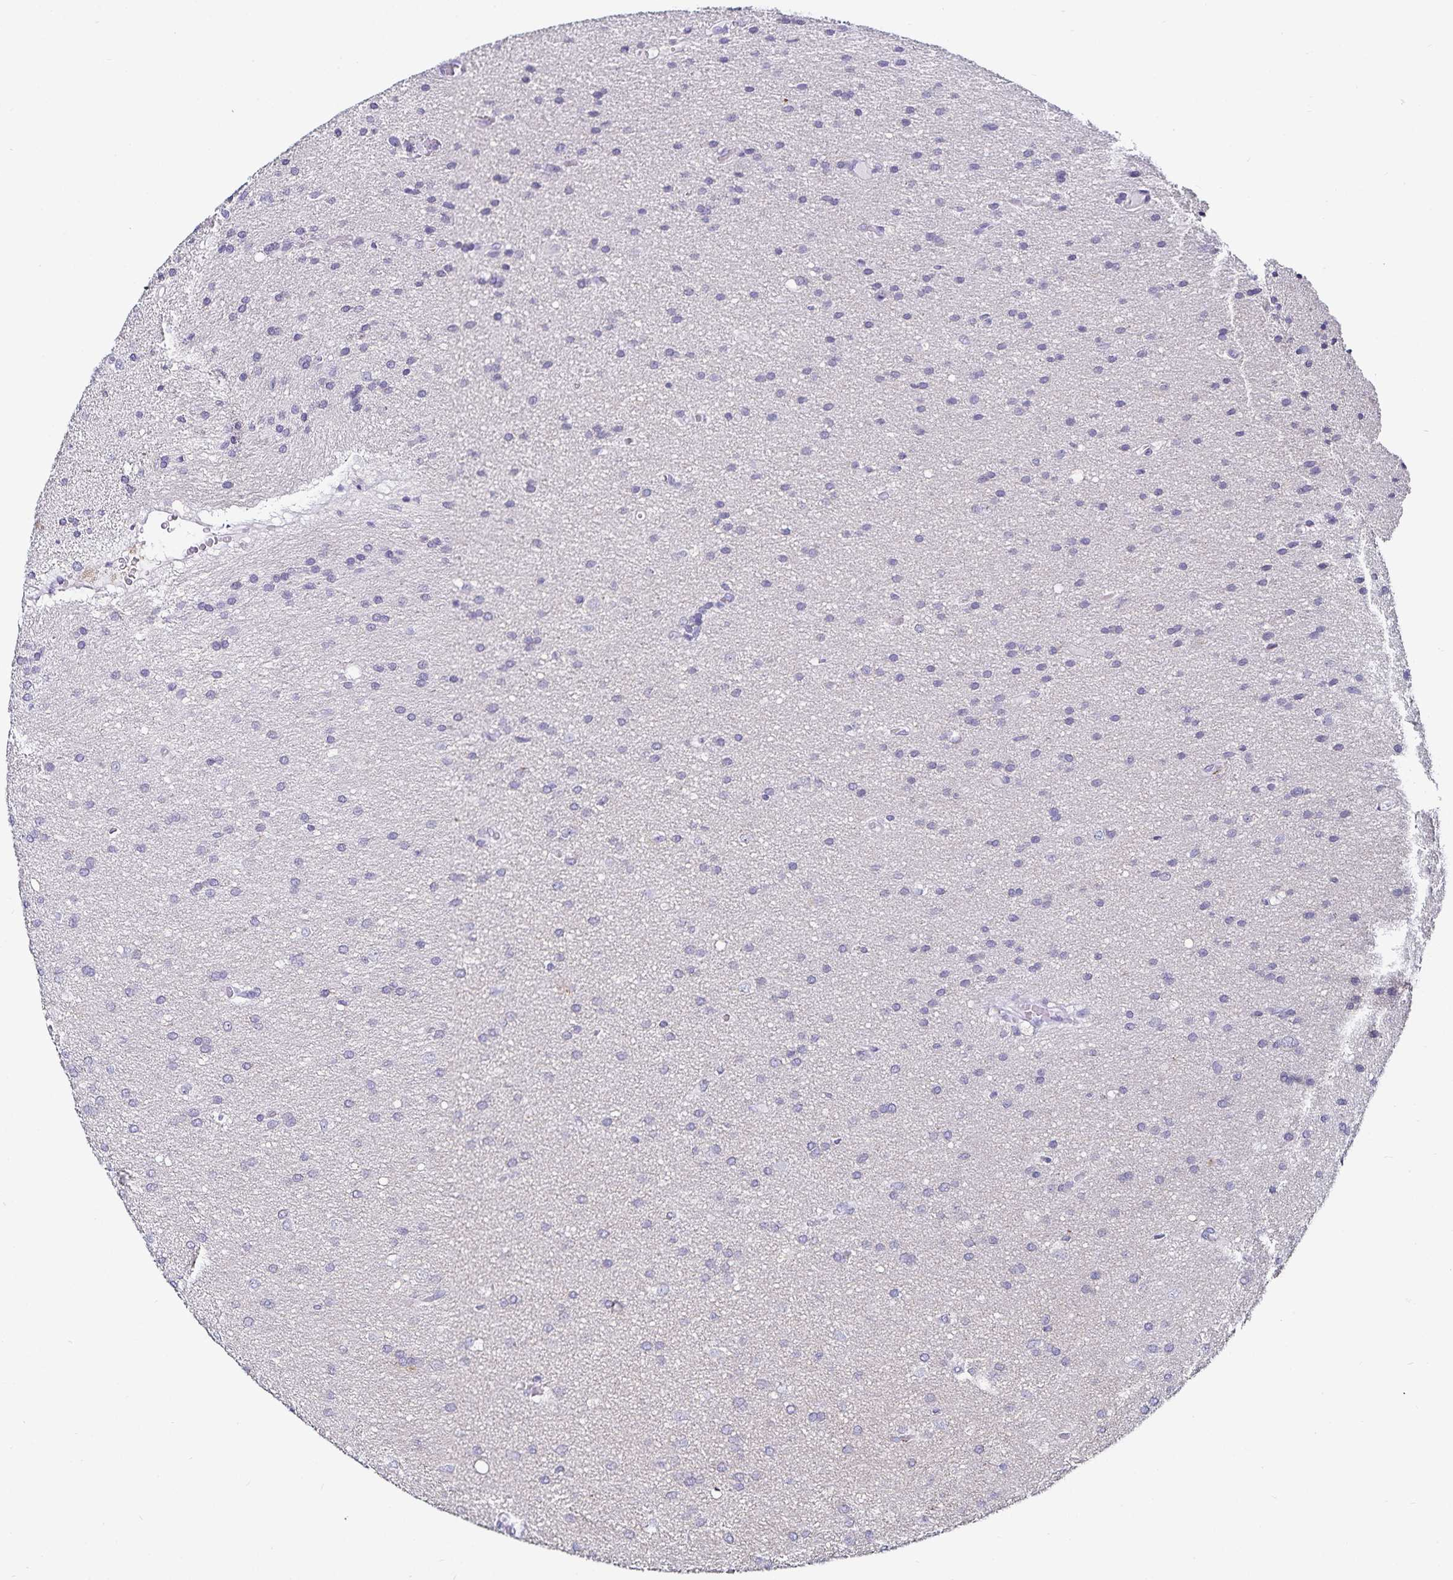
{"staining": {"intensity": "negative", "quantity": "none", "location": "none"}, "tissue": "glioma", "cell_type": "Tumor cells", "image_type": "cancer", "snomed": [{"axis": "morphology", "description": "Glioma, malignant, Low grade"}, {"axis": "topography", "description": "Brain"}], "caption": "An immunohistochemistry (IHC) image of glioma is shown. There is no staining in tumor cells of glioma.", "gene": "TSPAN7", "patient": {"sex": "female", "age": 54}}